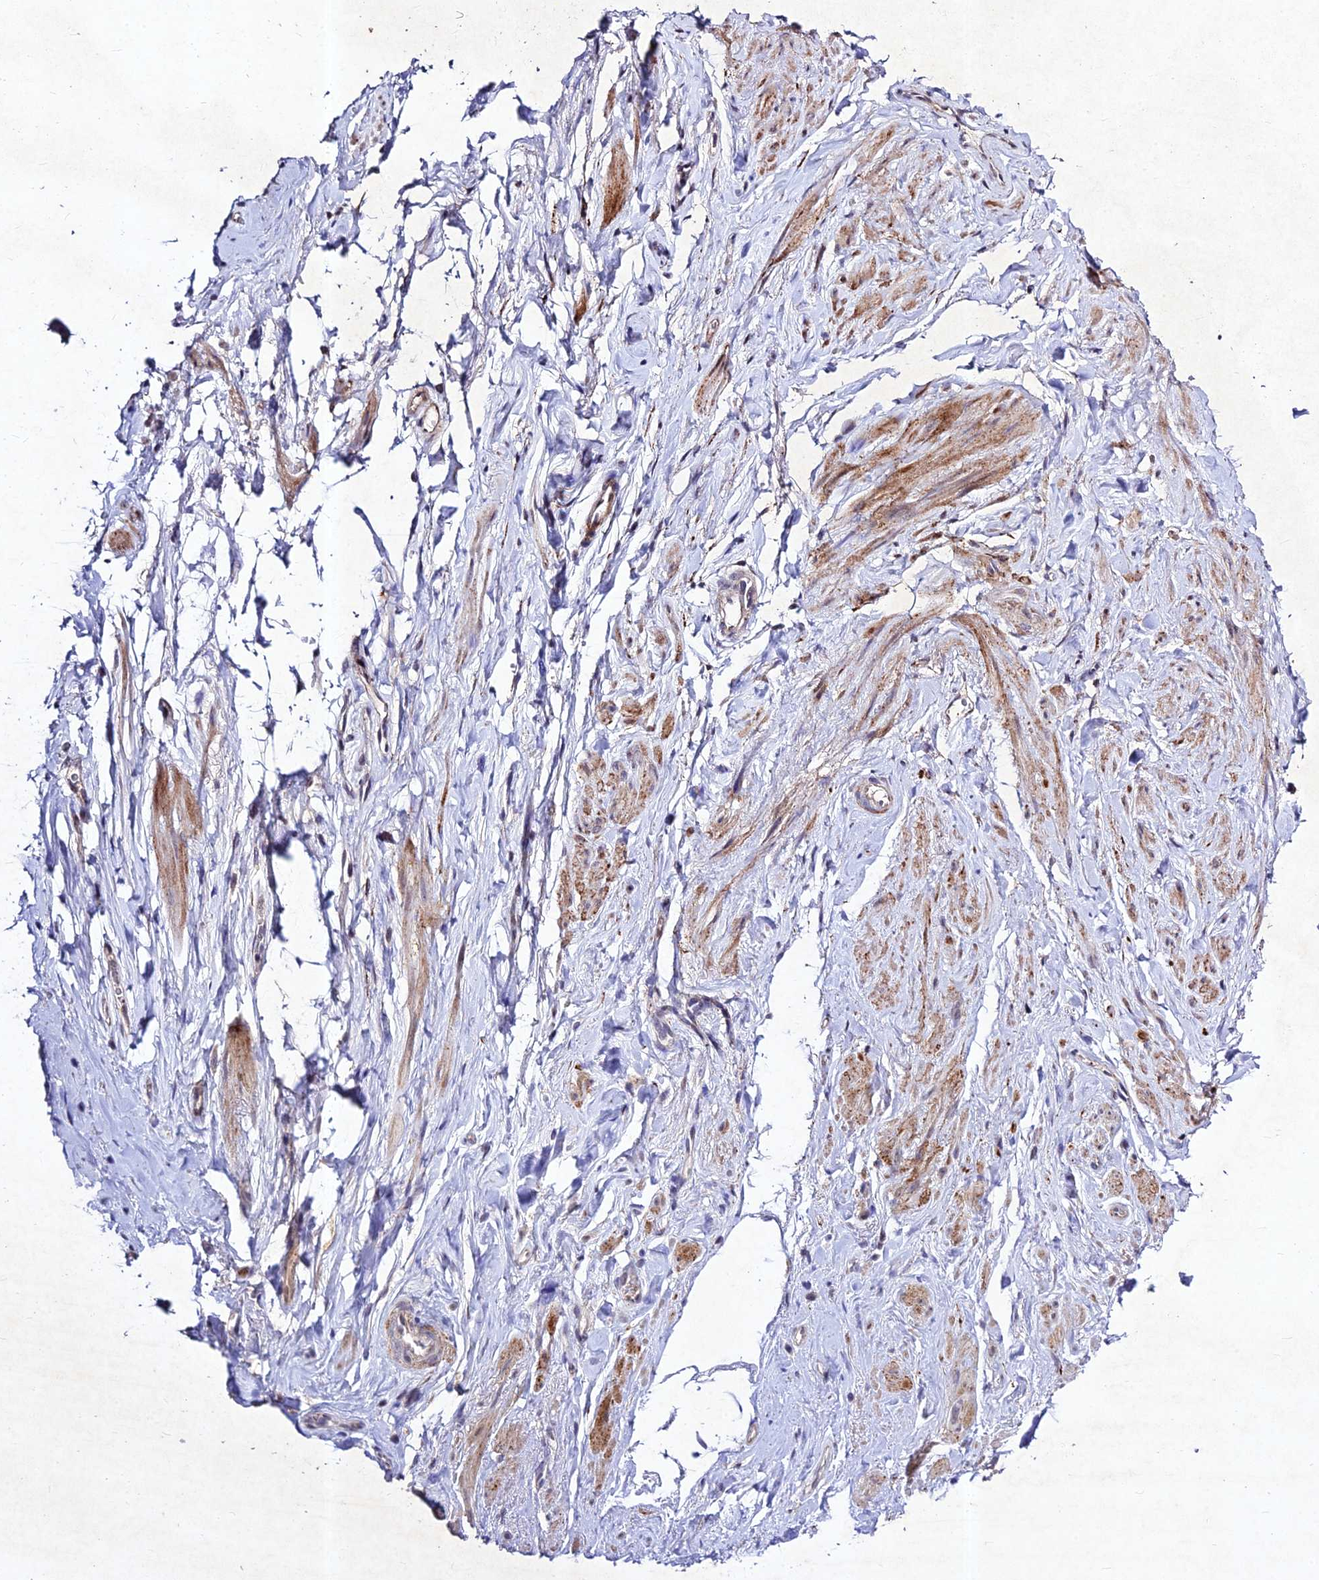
{"staining": {"intensity": "moderate", "quantity": "<25%", "location": "cytoplasmic/membranous"}, "tissue": "smooth muscle", "cell_type": "Smooth muscle cells", "image_type": "normal", "snomed": [{"axis": "morphology", "description": "Normal tissue, NOS"}, {"axis": "topography", "description": "Smooth muscle"}, {"axis": "topography", "description": "Peripheral nerve tissue"}], "caption": "A micrograph of human smooth muscle stained for a protein exhibits moderate cytoplasmic/membranous brown staining in smooth muscle cells. (DAB = brown stain, brightfield microscopy at high magnification).", "gene": "RAVER1", "patient": {"sex": "male", "age": 69}}